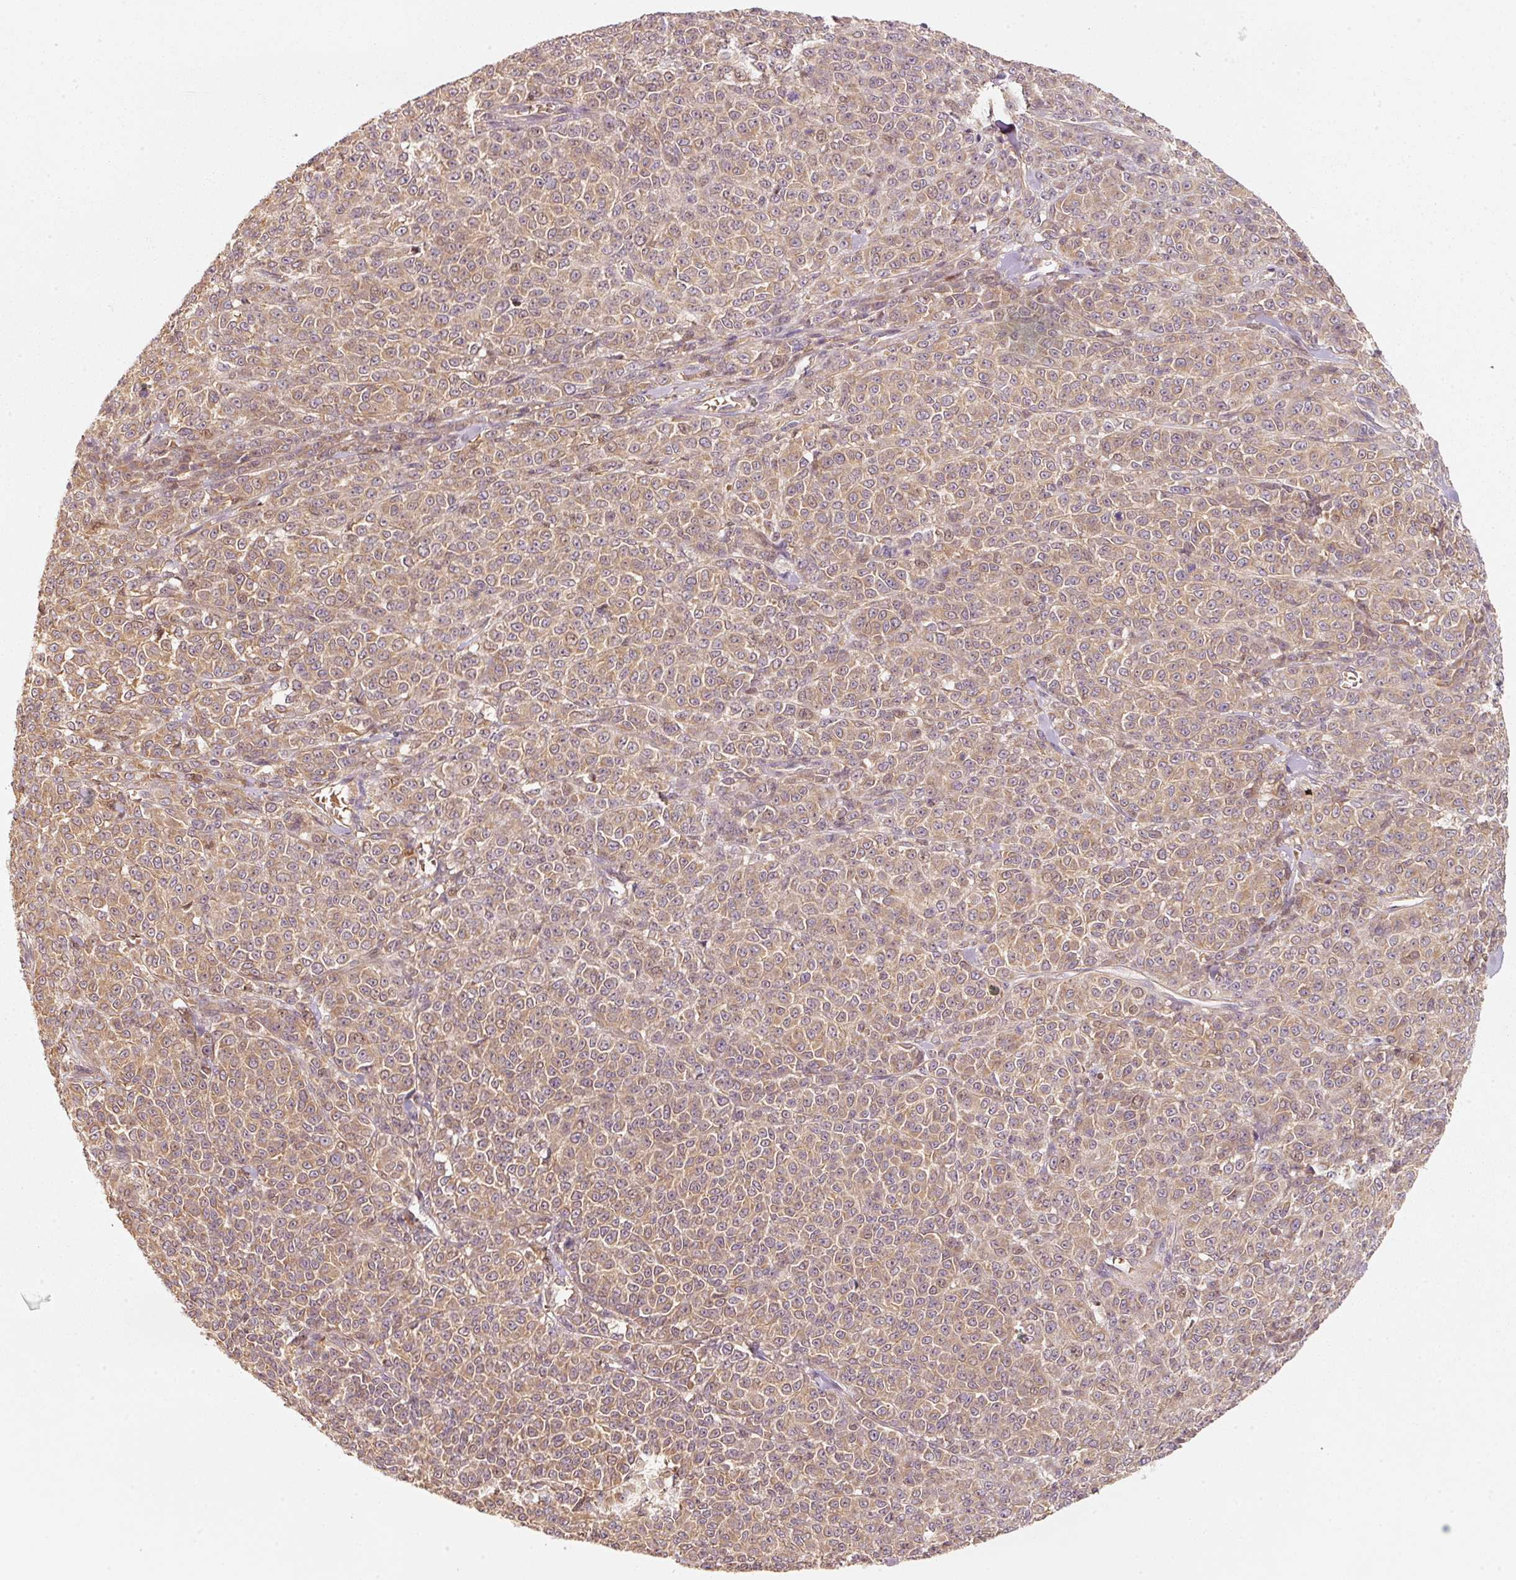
{"staining": {"intensity": "moderate", "quantity": ">75%", "location": "cytoplasmic/membranous"}, "tissue": "melanoma", "cell_type": "Tumor cells", "image_type": "cancer", "snomed": [{"axis": "morphology", "description": "Normal tissue, NOS"}, {"axis": "morphology", "description": "Malignant melanoma, NOS"}, {"axis": "topography", "description": "Skin"}], "caption": "Human malignant melanoma stained with a protein marker reveals moderate staining in tumor cells.", "gene": "RRAS2", "patient": {"sex": "female", "age": 34}}